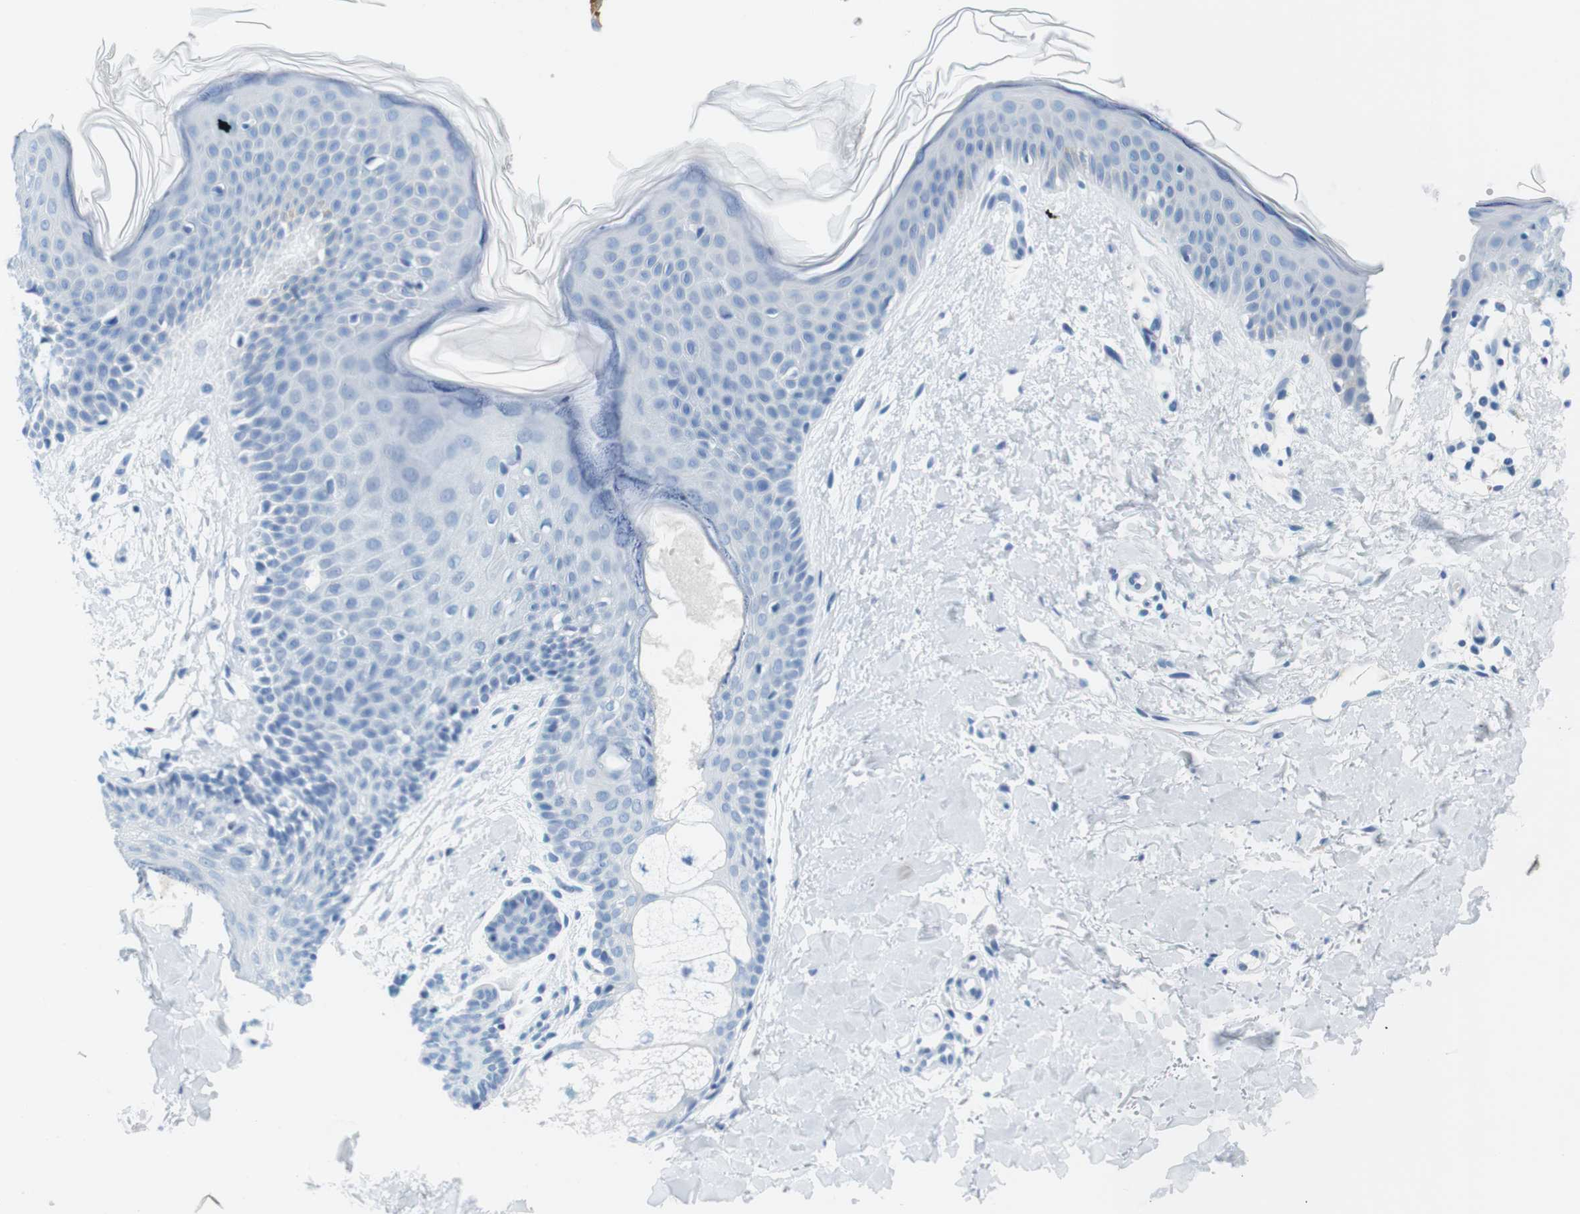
{"staining": {"intensity": "negative", "quantity": "none", "location": "none"}, "tissue": "skin", "cell_type": "Fibroblasts", "image_type": "normal", "snomed": [{"axis": "morphology", "description": "Normal tissue, NOS"}, {"axis": "topography", "description": "Skin"}], "caption": "This is a photomicrograph of IHC staining of benign skin, which shows no staining in fibroblasts.", "gene": "CYP2C9", "patient": {"sex": "female", "age": 56}}